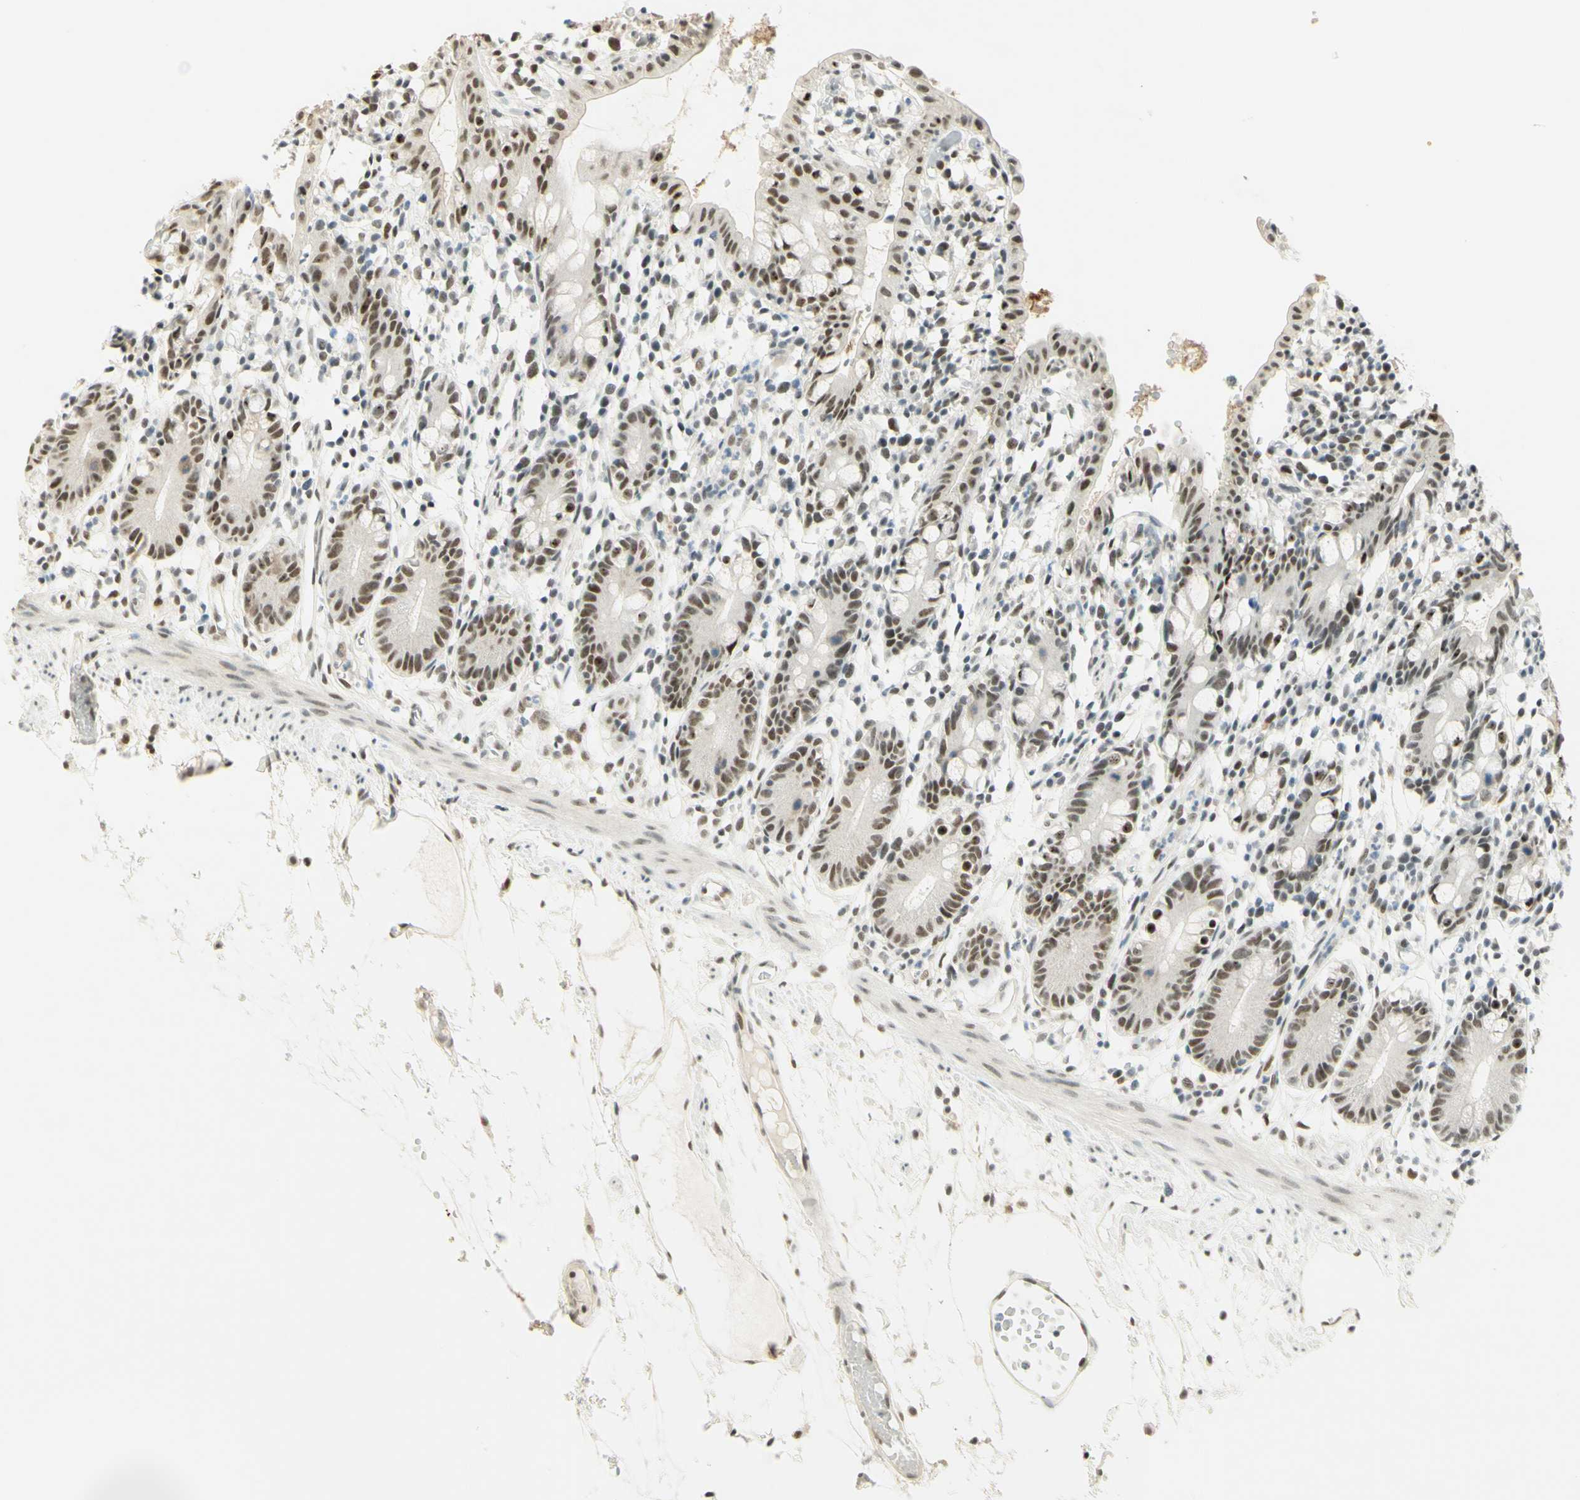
{"staining": {"intensity": "moderate", "quantity": ">75%", "location": "nuclear"}, "tissue": "small intestine", "cell_type": "Glandular cells", "image_type": "normal", "snomed": [{"axis": "morphology", "description": "Normal tissue, NOS"}, {"axis": "morphology", "description": "Cystadenocarcinoma, serous, Metastatic site"}, {"axis": "topography", "description": "Small intestine"}], "caption": "Immunohistochemistry micrograph of normal small intestine: small intestine stained using IHC exhibits medium levels of moderate protein expression localized specifically in the nuclear of glandular cells, appearing as a nuclear brown color.", "gene": "PMS2", "patient": {"sex": "female", "age": 61}}